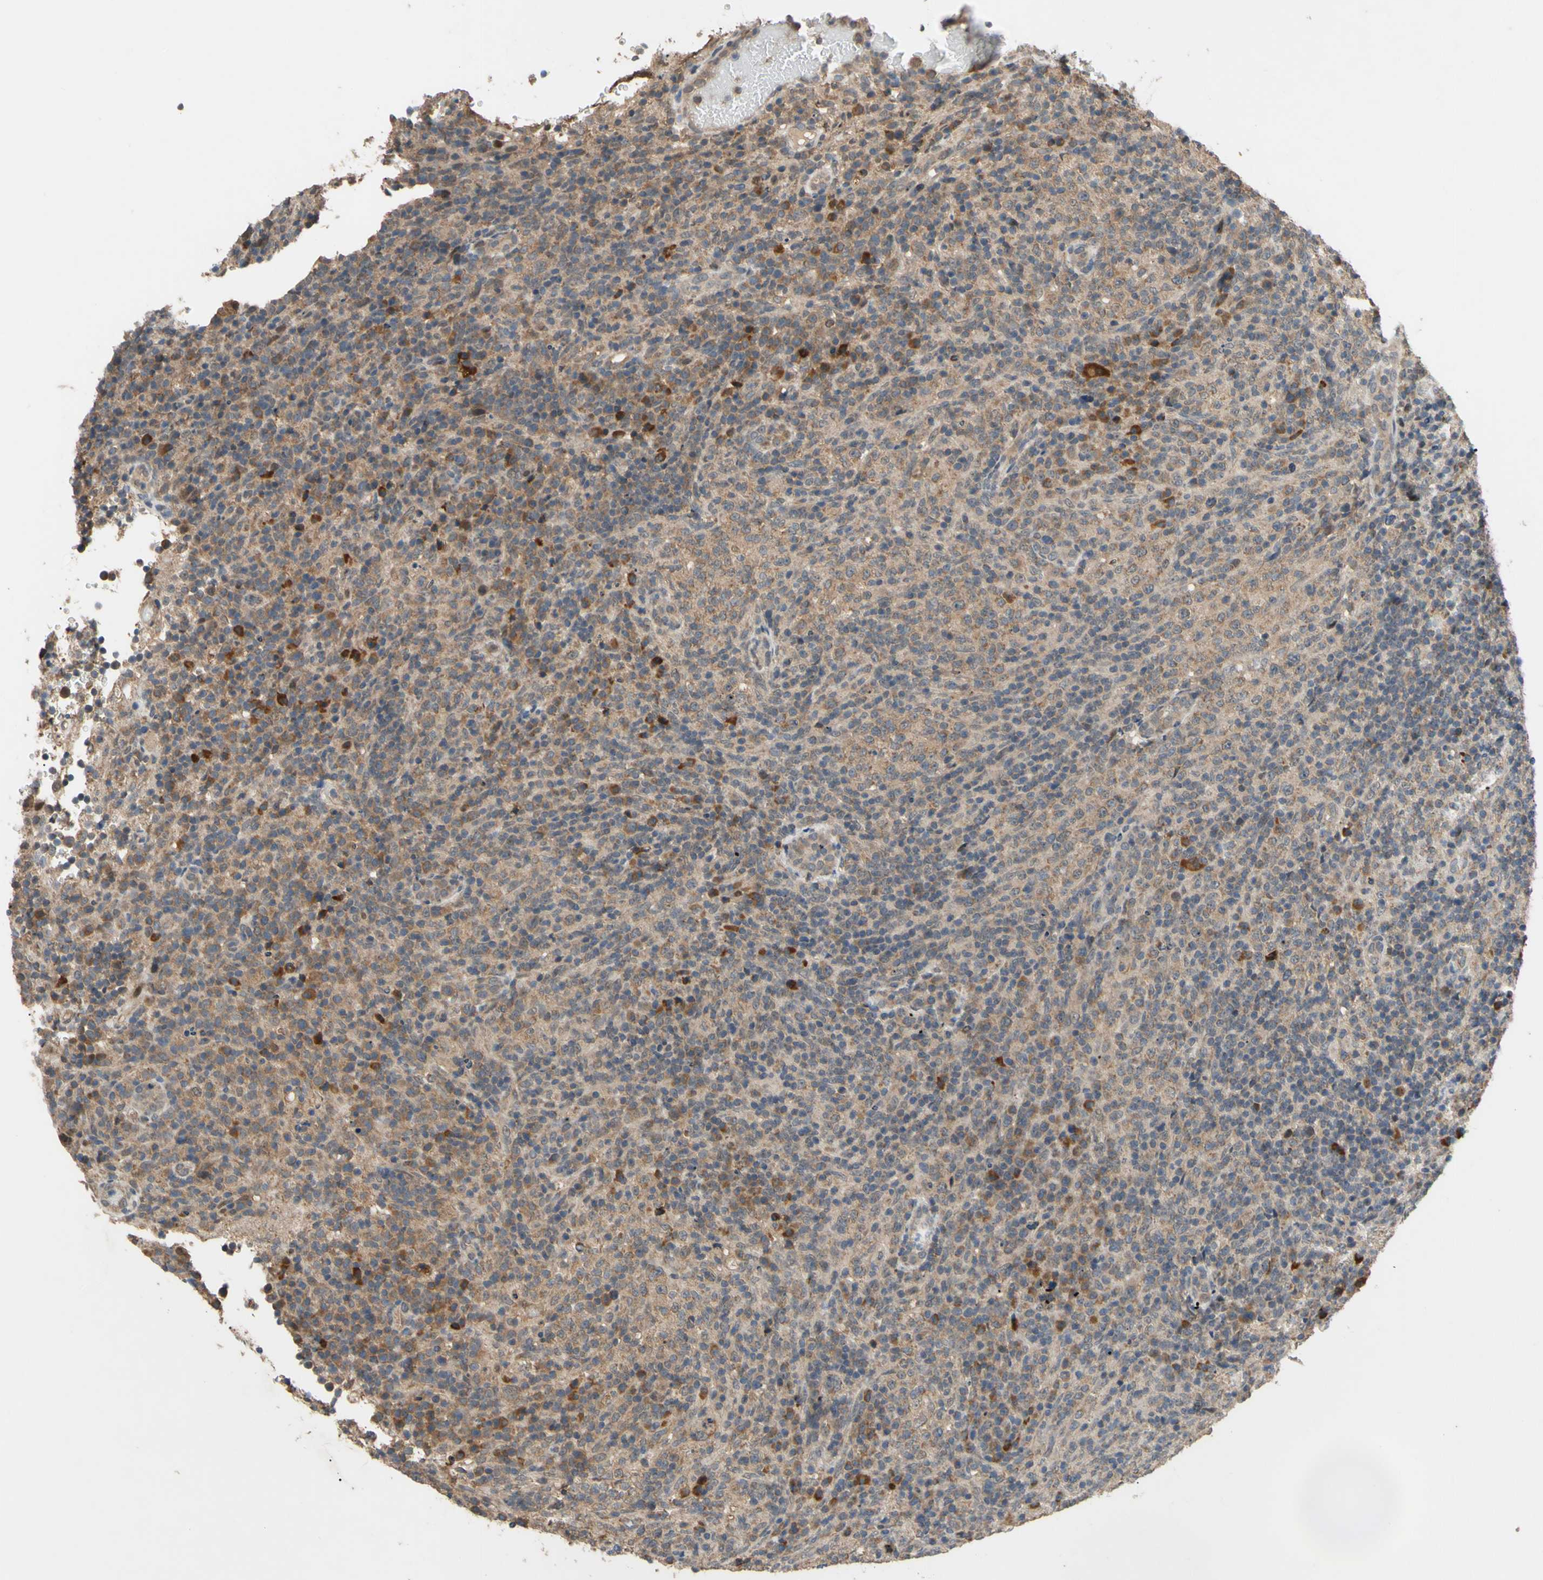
{"staining": {"intensity": "moderate", "quantity": ">75%", "location": "cytoplasmic/membranous"}, "tissue": "lymphoma", "cell_type": "Tumor cells", "image_type": "cancer", "snomed": [{"axis": "morphology", "description": "Malignant lymphoma, non-Hodgkin's type, High grade"}, {"axis": "topography", "description": "Lymph node"}], "caption": "This is an image of immunohistochemistry (IHC) staining of lymphoma, which shows moderate staining in the cytoplasmic/membranous of tumor cells.", "gene": "CD164", "patient": {"sex": "female", "age": 76}}